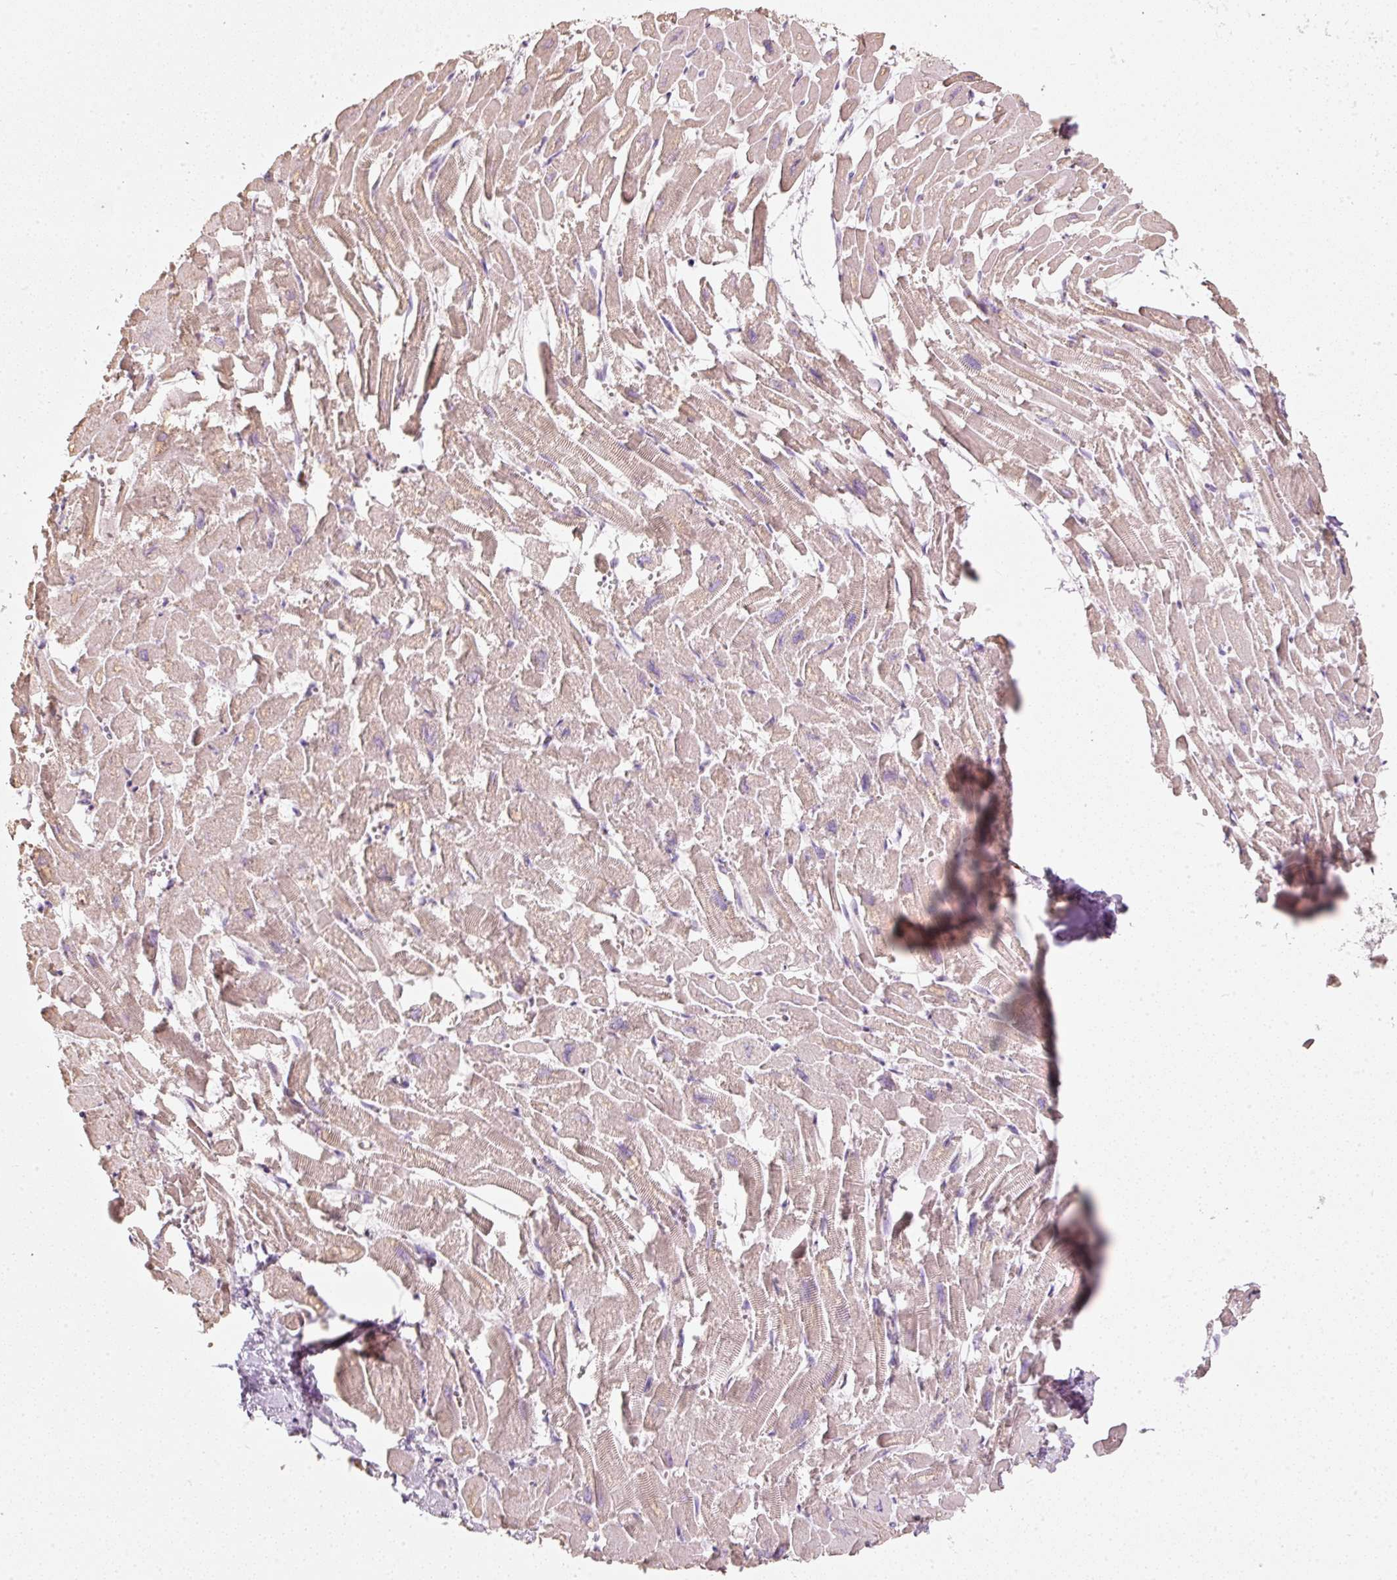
{"staining": {"intensity": "weak", "quantity": "25%-75%", "location": "cytoplasmic/membranous"}, "tissue": "heart muscle", "cell_type": "Cardiomyocytes", "image_type": "normal", "snomed": [{"axis": "morphology", "description": "Normal tissue, NOS"}, {"axis": "topography", "description": "Heart"}], "caption": "IHC histopathology image of unremarkable heart muscle stained for a protein (brown), which demonstrates low levels of weak cytoplasmic/membranous positivity in approximately 25%-75% of cardiomyocytes.", "gene": "DUT", "patient": {"sex": "male", "age": 54}}